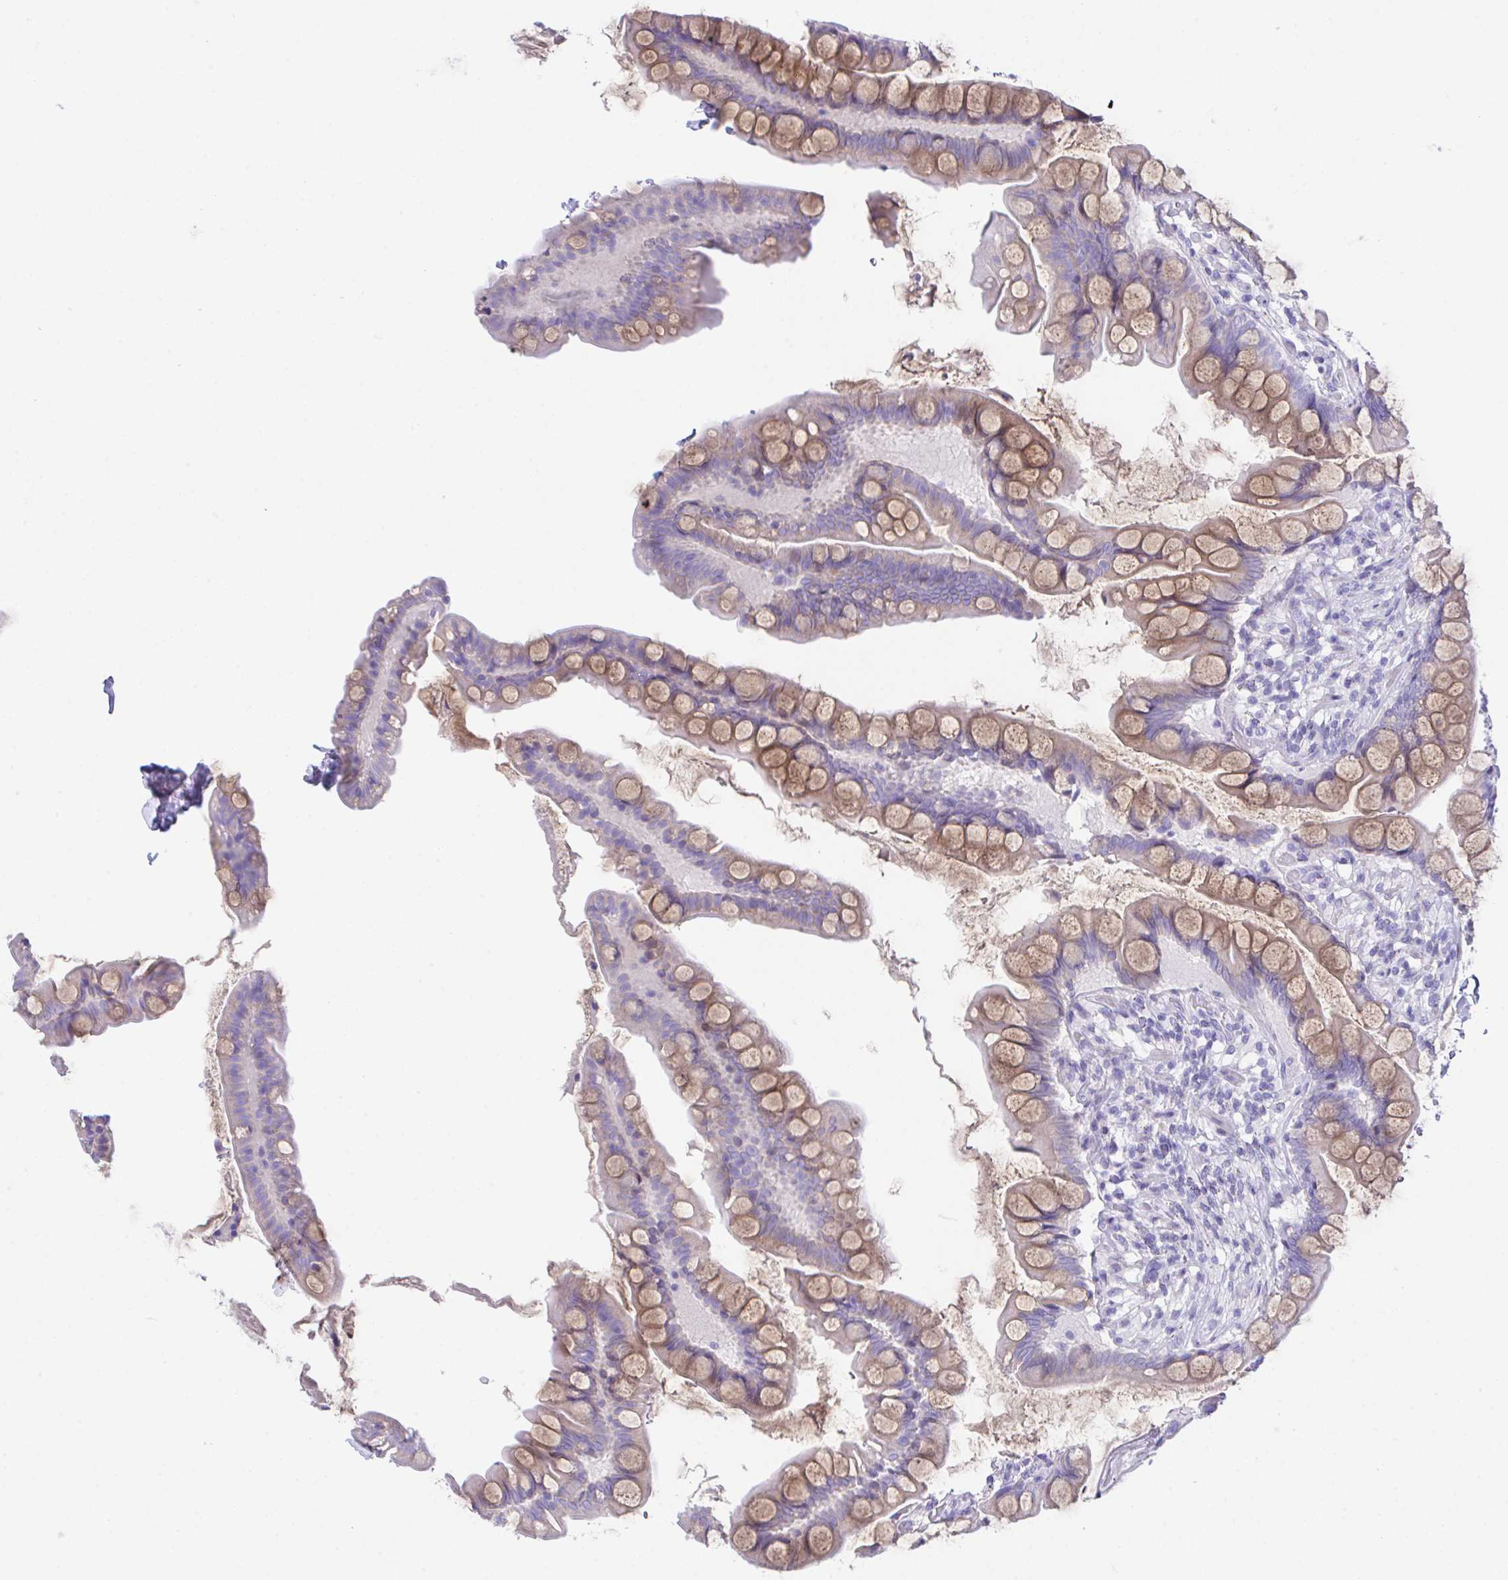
{"staining": {"intensity": "moderate", "quantity": "25%-75%", "location": "cytoplasmic/membranous"}, "tissue": "small intestine", "cell_type": "Glandular cells", "image_type": "normal", "snomed": [{"axis": "morphology", "description": "Normal tissue, NOS"}, {"axis": "topography", "description": "Small intestine"}], "caption": "DAB (3,3'-diaminobenzidine) immunohistochemical staining of unremarkable human small intestine displays moderate cytoplasmic/membranous protein staining in about 25%-75% of glandular cells. The staining was performed using DAB (3,3'-diaminobenzidine), with brown indicating positive protein expression. Nuclei are stained blue with hematoxylin.", "gene": "SLC16A6", "patient": {"sex": "male", "age": 70}}